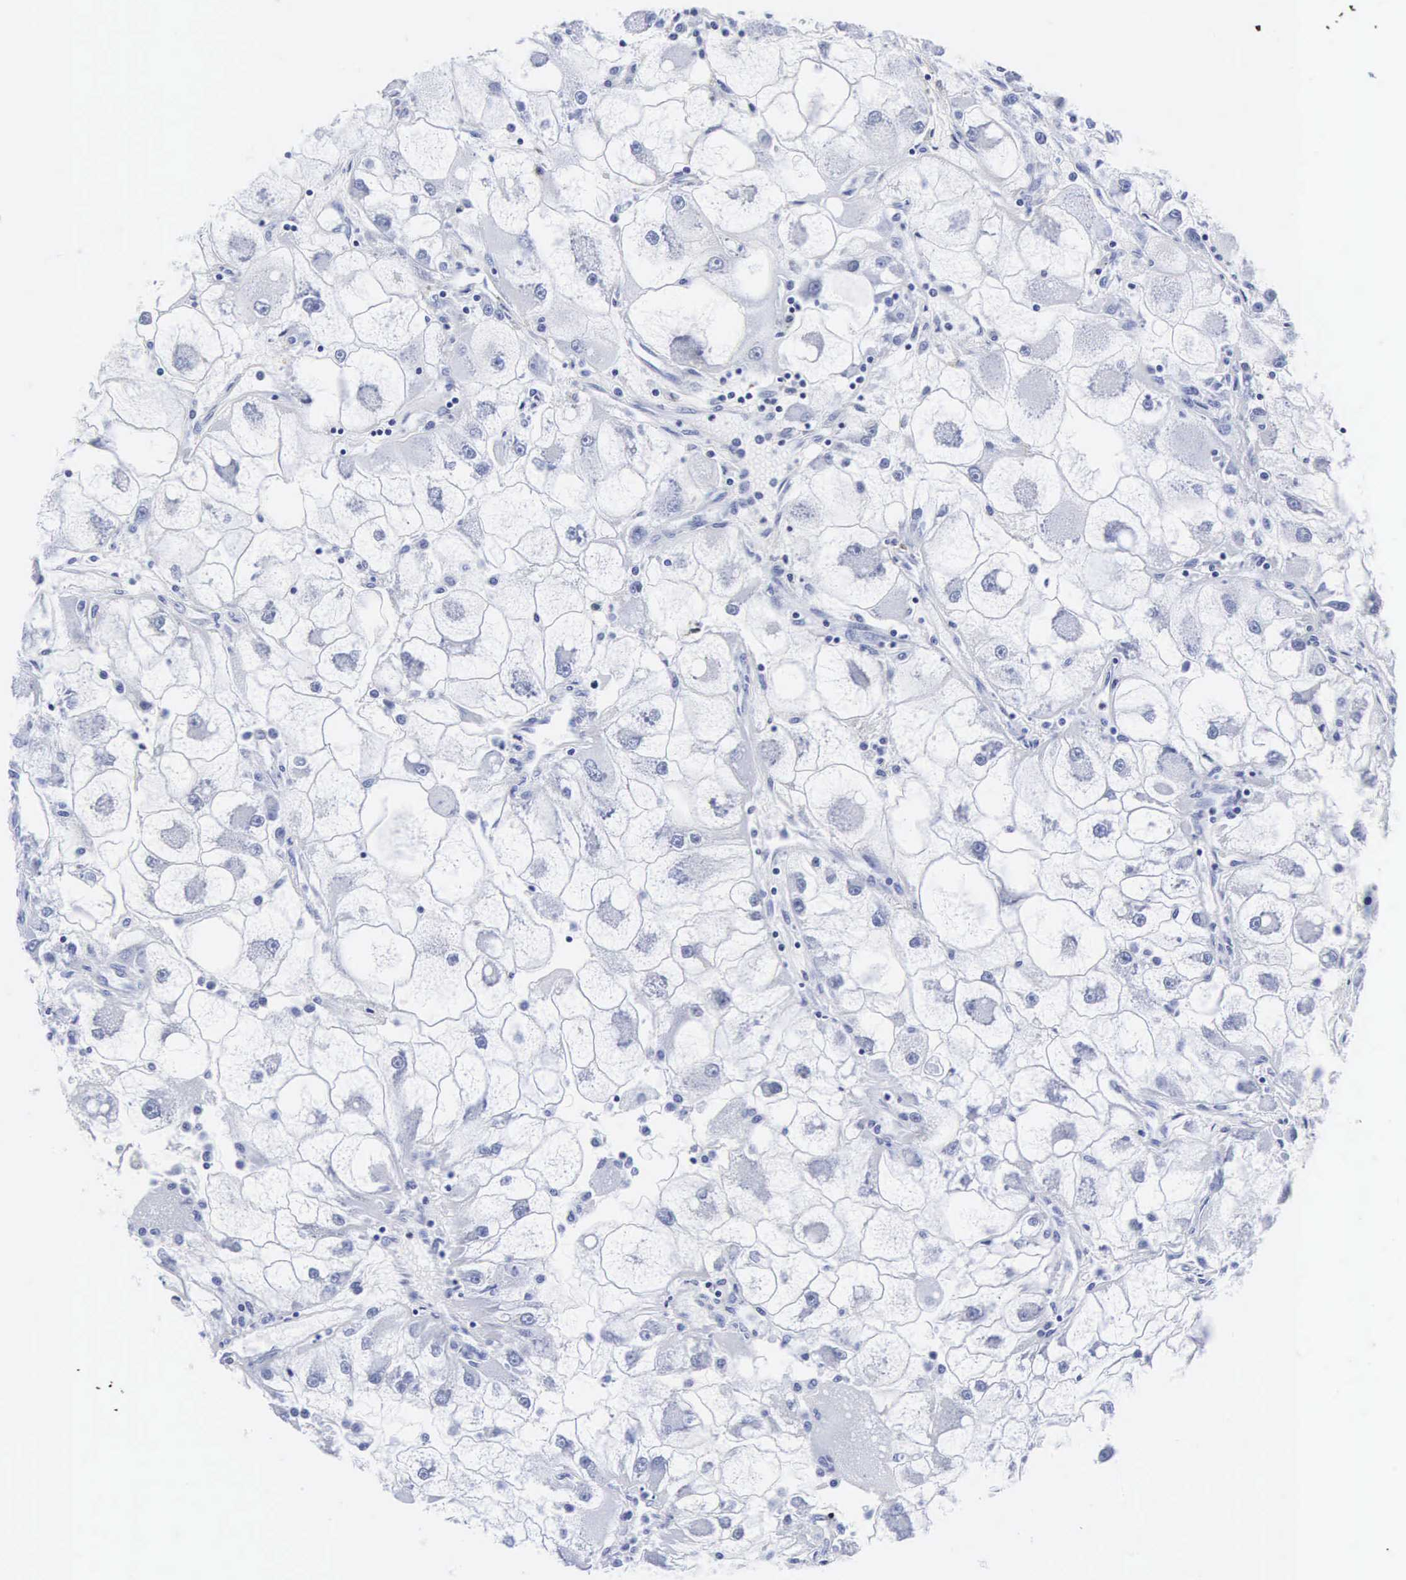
{"staining": {"intensity": "negative", "quantity": "none", "location": "none"}, "tissue": "renal cancer", "cell_type": "Tumor cells", "image_type": "cancer", "snomed": [{"axis": "morphology", "description": "Adenocarcinoma, NOS"}, {"axis": "topography", "description": "Kidney"}], "caption": "DAB immunohistochemical staining of human renal cancer (adenocarcinoma) reveals no significant expression in tumor cells.", "gene": "INS", "patient": {"sex": "female", "age": 73}}